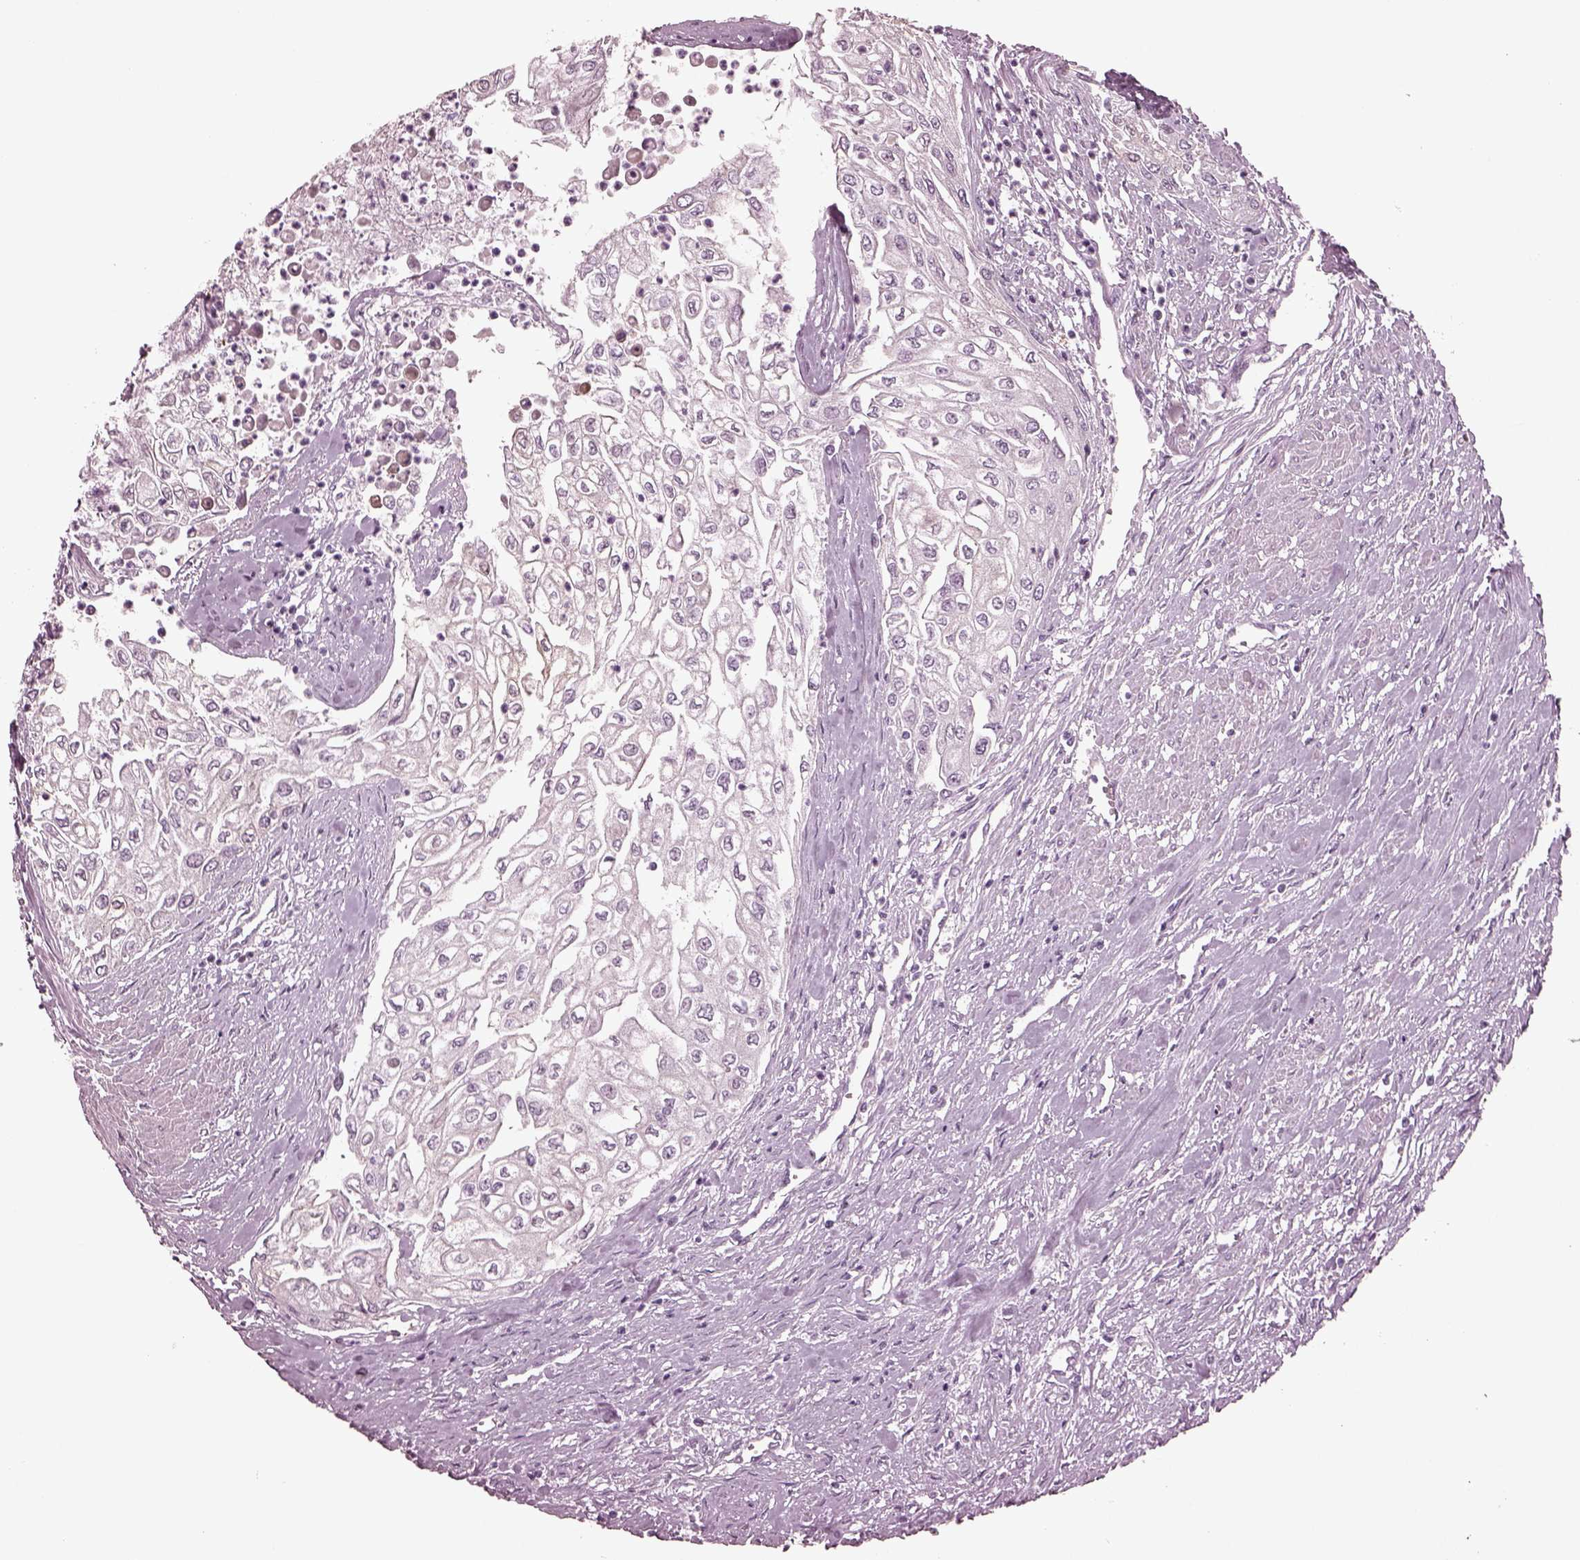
{"staining": {"intensity": "negative", "quantity": "none", "location": "none"}, "tissue": "urothelial cancer", "cell_type": "Tumor cells", "image_type": "cancer", "snomed": [{"axis": "morphology", "description": "Urothelial carcinoma, High grade"}, {"axis": "topography", "description": "Urinary bladder"}], "caption": "Tumor cells are negative for brown protein staining in high-grade urothelial carcinoma.", "gene": "MIB2", "patient": {"sex": "male", "age": 62}}